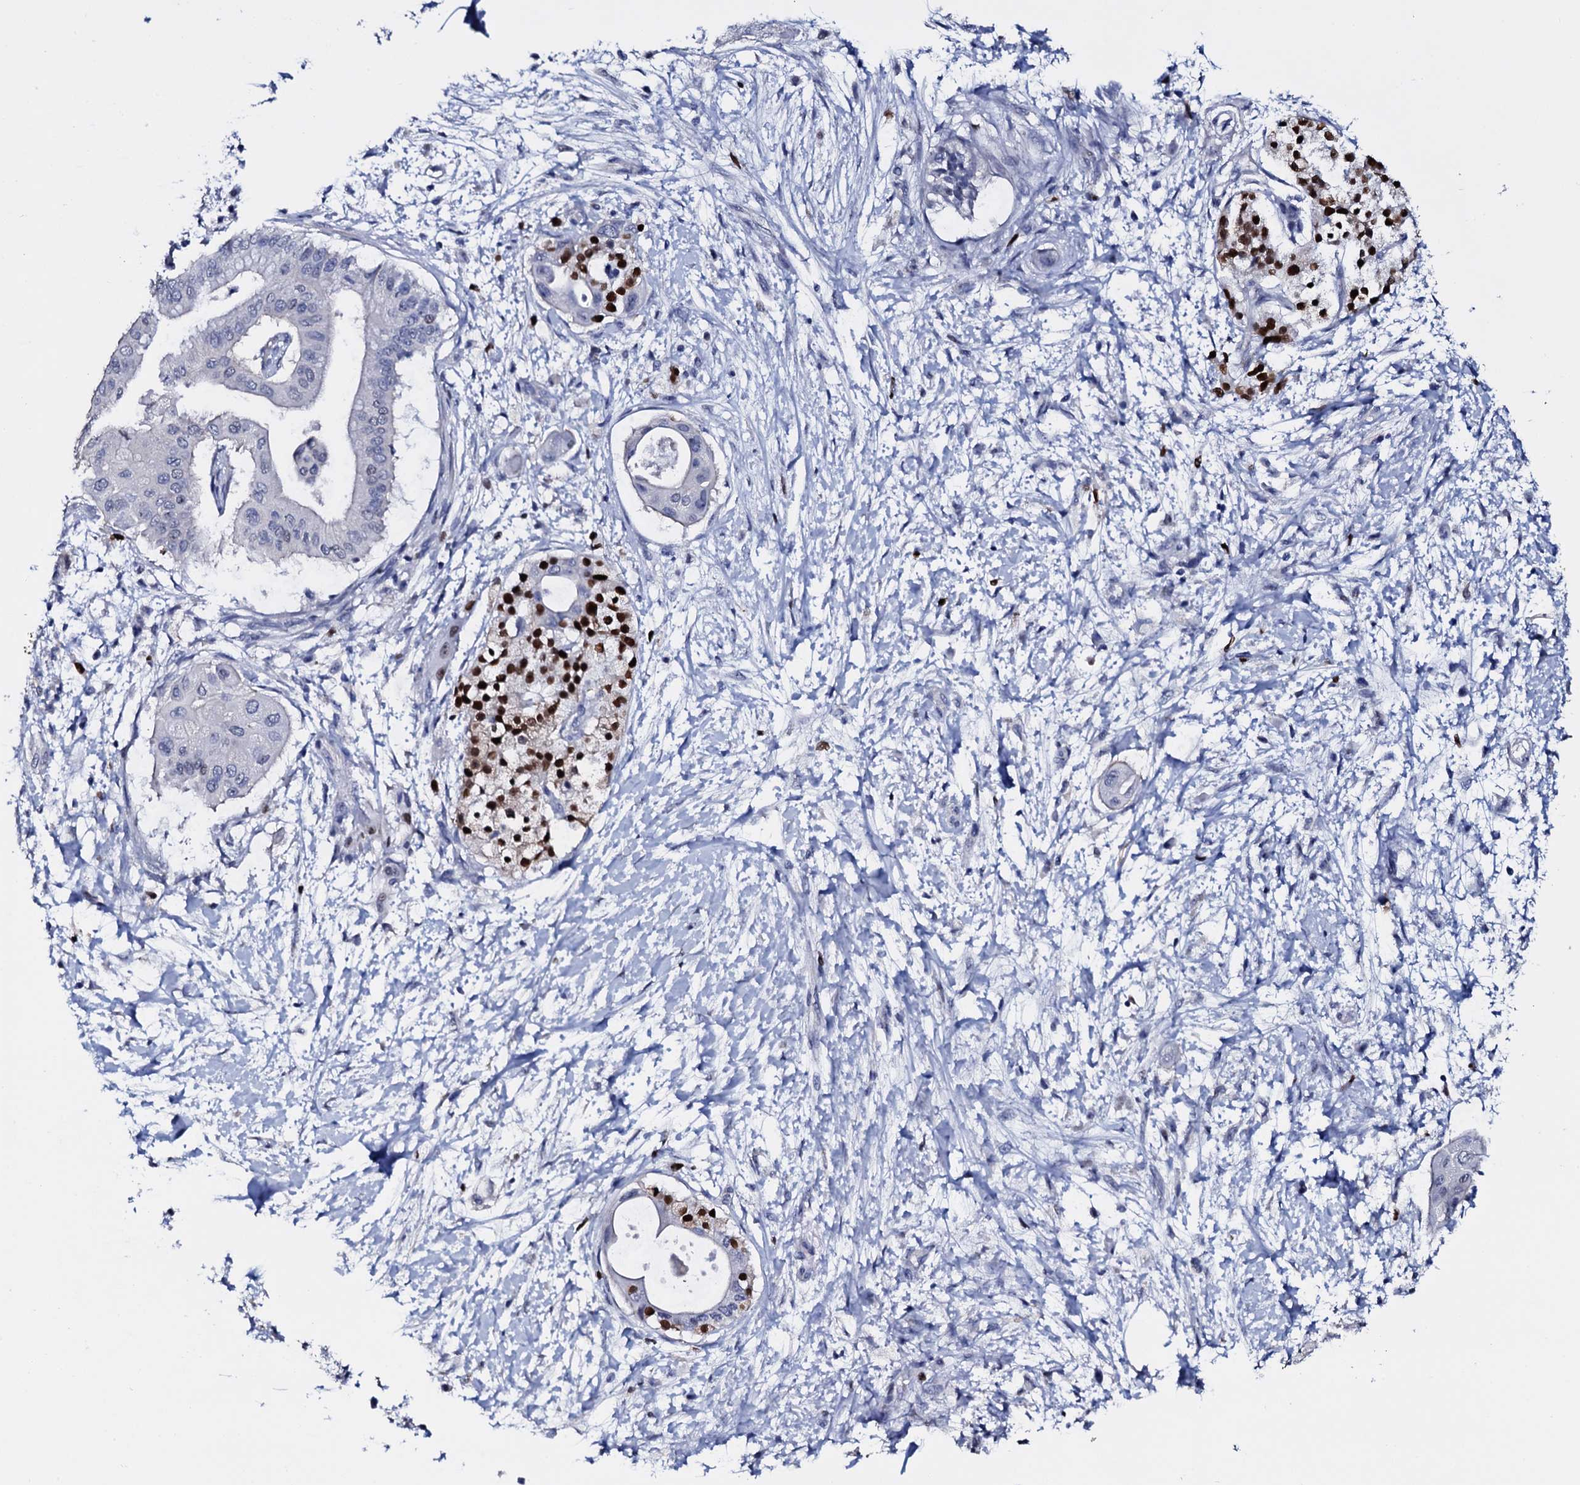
{"staining": {"intensity": "negative", "quantity": "none", "location": "none"}, "tissue": "pancreatic cancer", "cell_type": "Tumor cells", "image_type": "cancer", "snomed": [{"axis": "morphology", "description": "Adenocarcinoma, NOS"}, {"axis": "topography", "description": "Pancreas"}], "caption": "IHC micrograph of neoplastic tissue: pancreatic cancer stained with DAB (3,3'-diaminobenzidine) exhibits no significant protein staining in tumor cells.", "gene": "NPM2", "patient": {"sex": "male", "age": 68}}